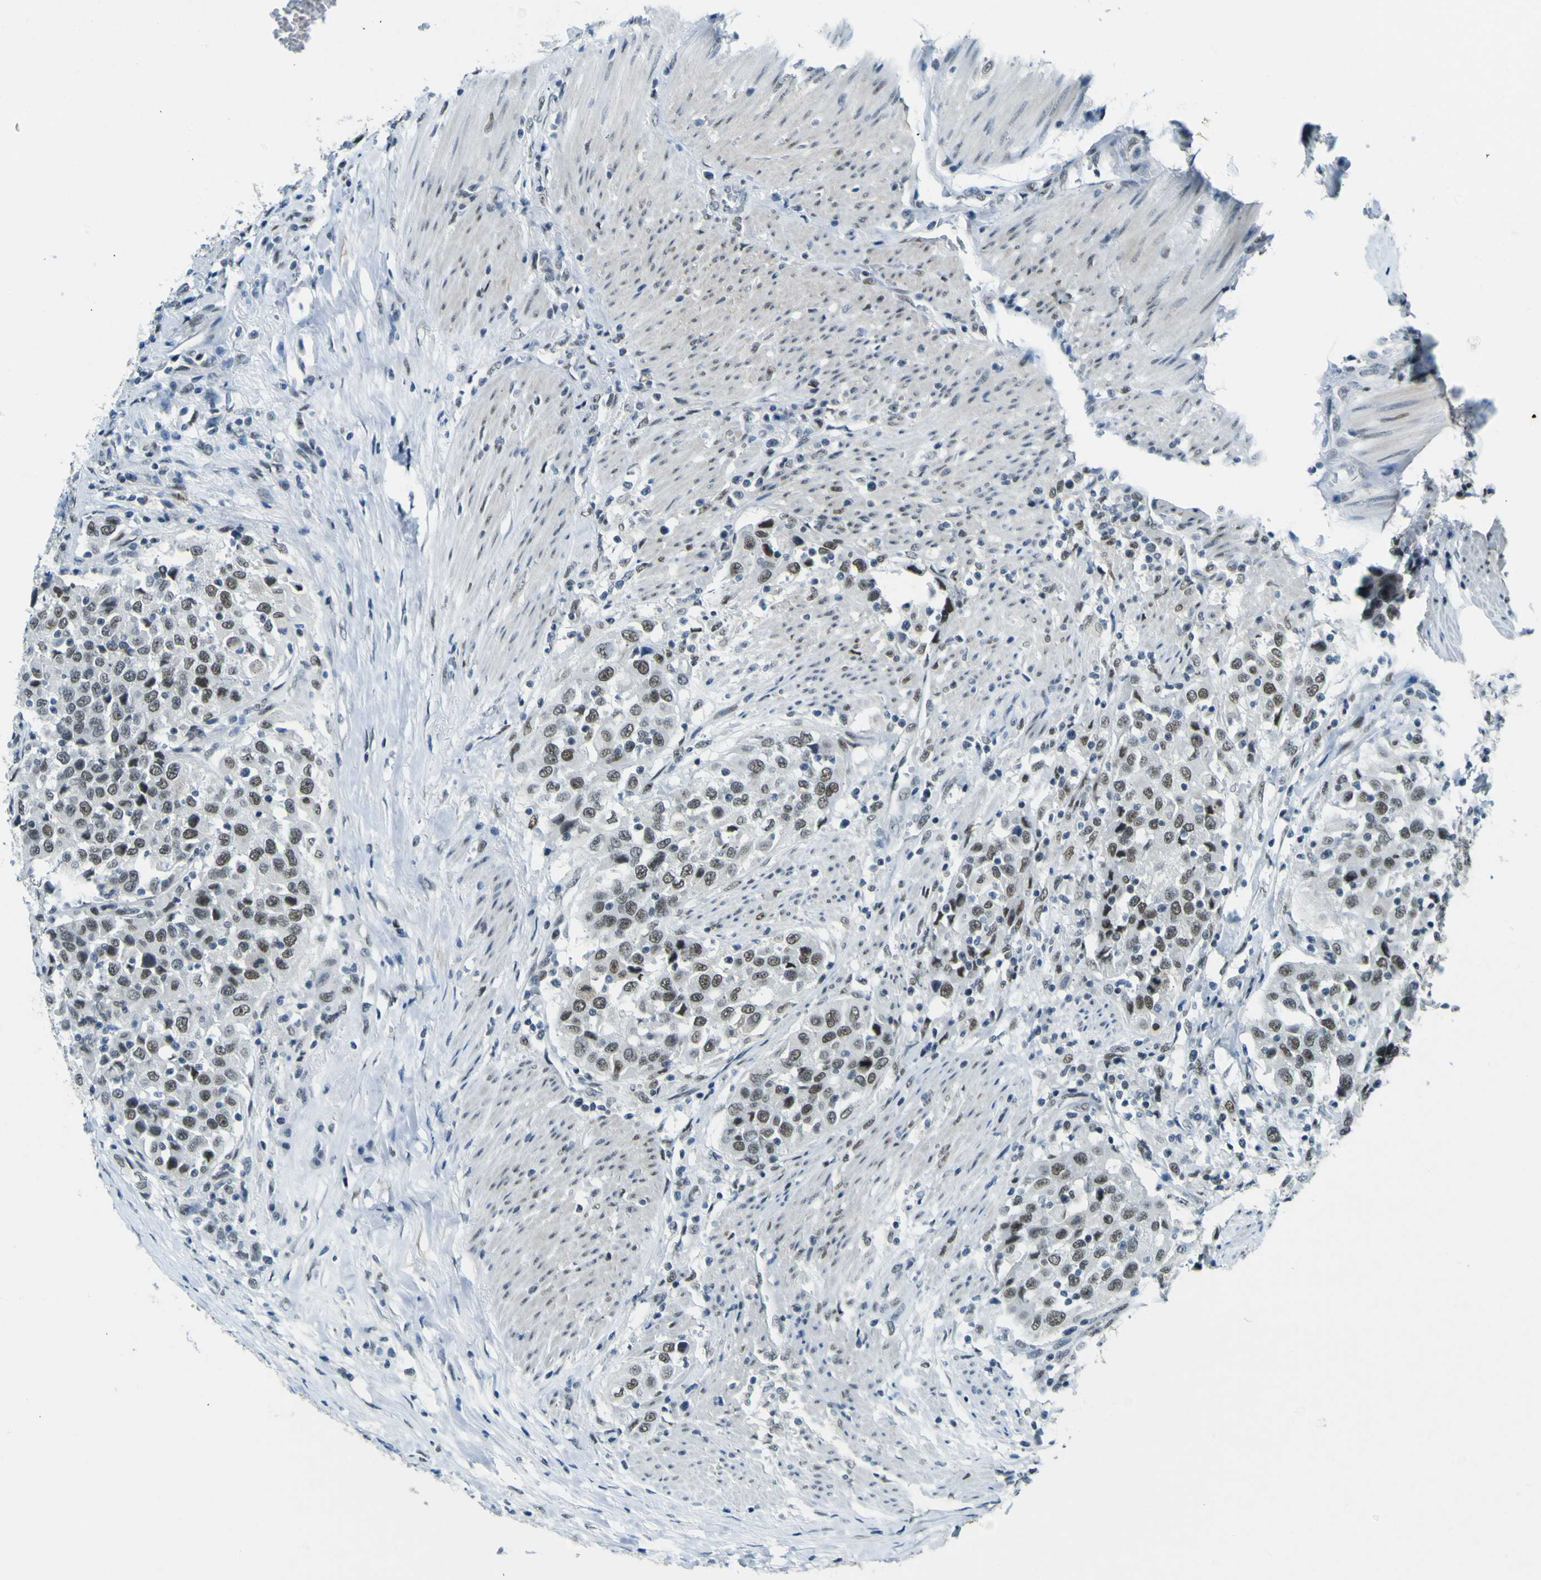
{"staining": {"intensity": "moderate", "quantity": ">75%", "location": "nuclear"}, "tissue": "urothelial cancer", "cell_type": "Tumor cells", "image_type": "cancer", "snomed": [{"axis": "morphology", "description": "Urothelial carcinoma, High grade"}, {"axis": "topography", "description": "Urinary bladder"}], "caption": "This is an image of immunohistochemistry staining of urothelial cancer, which shows moderate staining in the nuclear of tumor cells.", "gene": "CEBPG", "patient": {"sex": "female", "age": 80}}